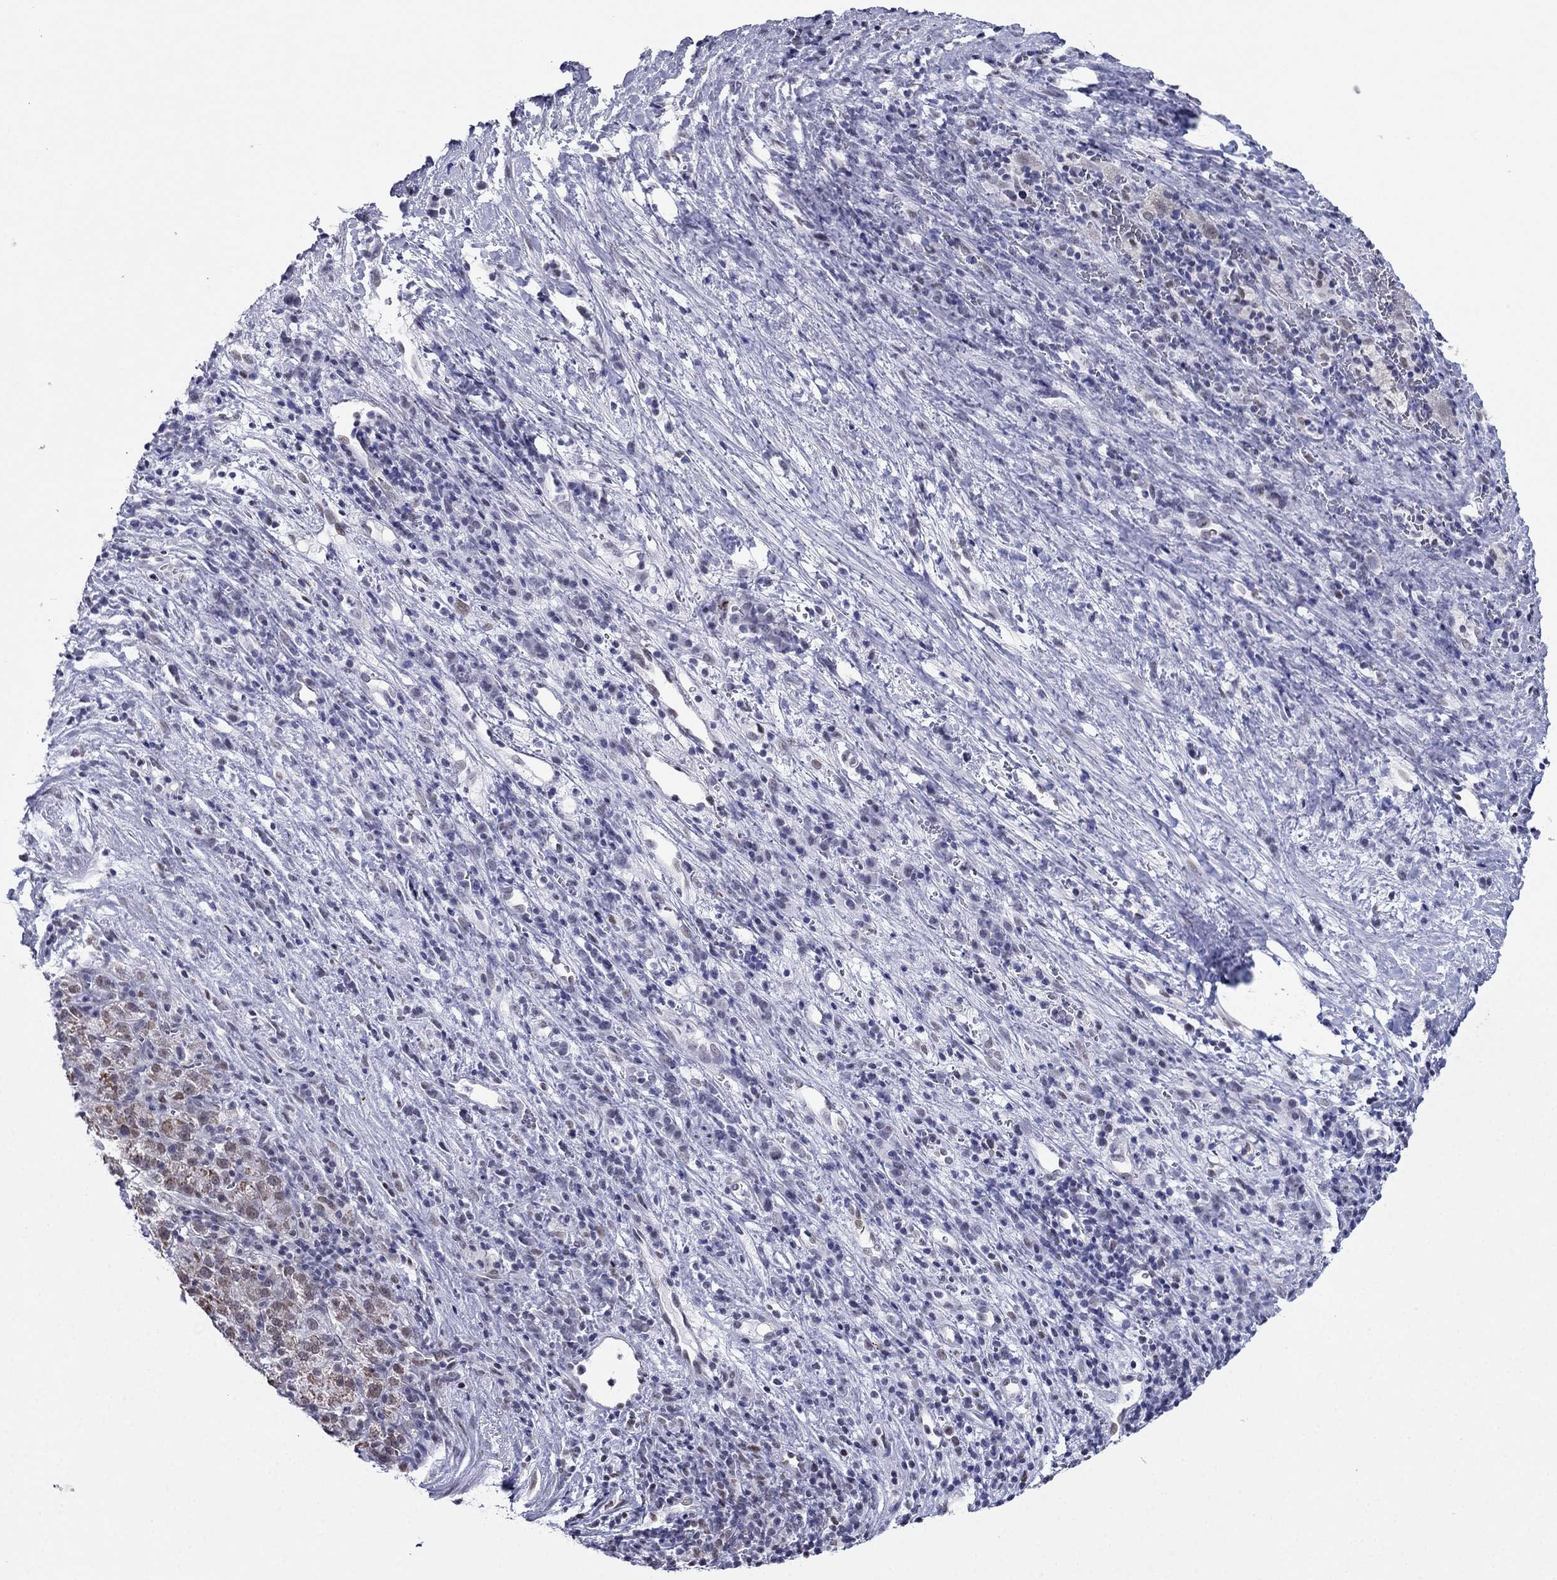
{"staining": {"intensity": "weak", "quantity": ">75%", "location": "cytoplasmic/membranous"}, "tissue": "liver cancer", "cell_type": "Tumor cells", "image_type": "cancer", "snomed": [{"axis": "morphology", "description": "Carcinoma, Hepatocellular, NOS"}, {"axis": "topography", "description": "Liver"}], "caption": "Protein expression analysis of liver cancer reveals weak cytoplasmic/membranous positivity in approximately >75% of tumor cells.", "gene": "PPM1G", "patient": {"sex": "female", "age": 60}}